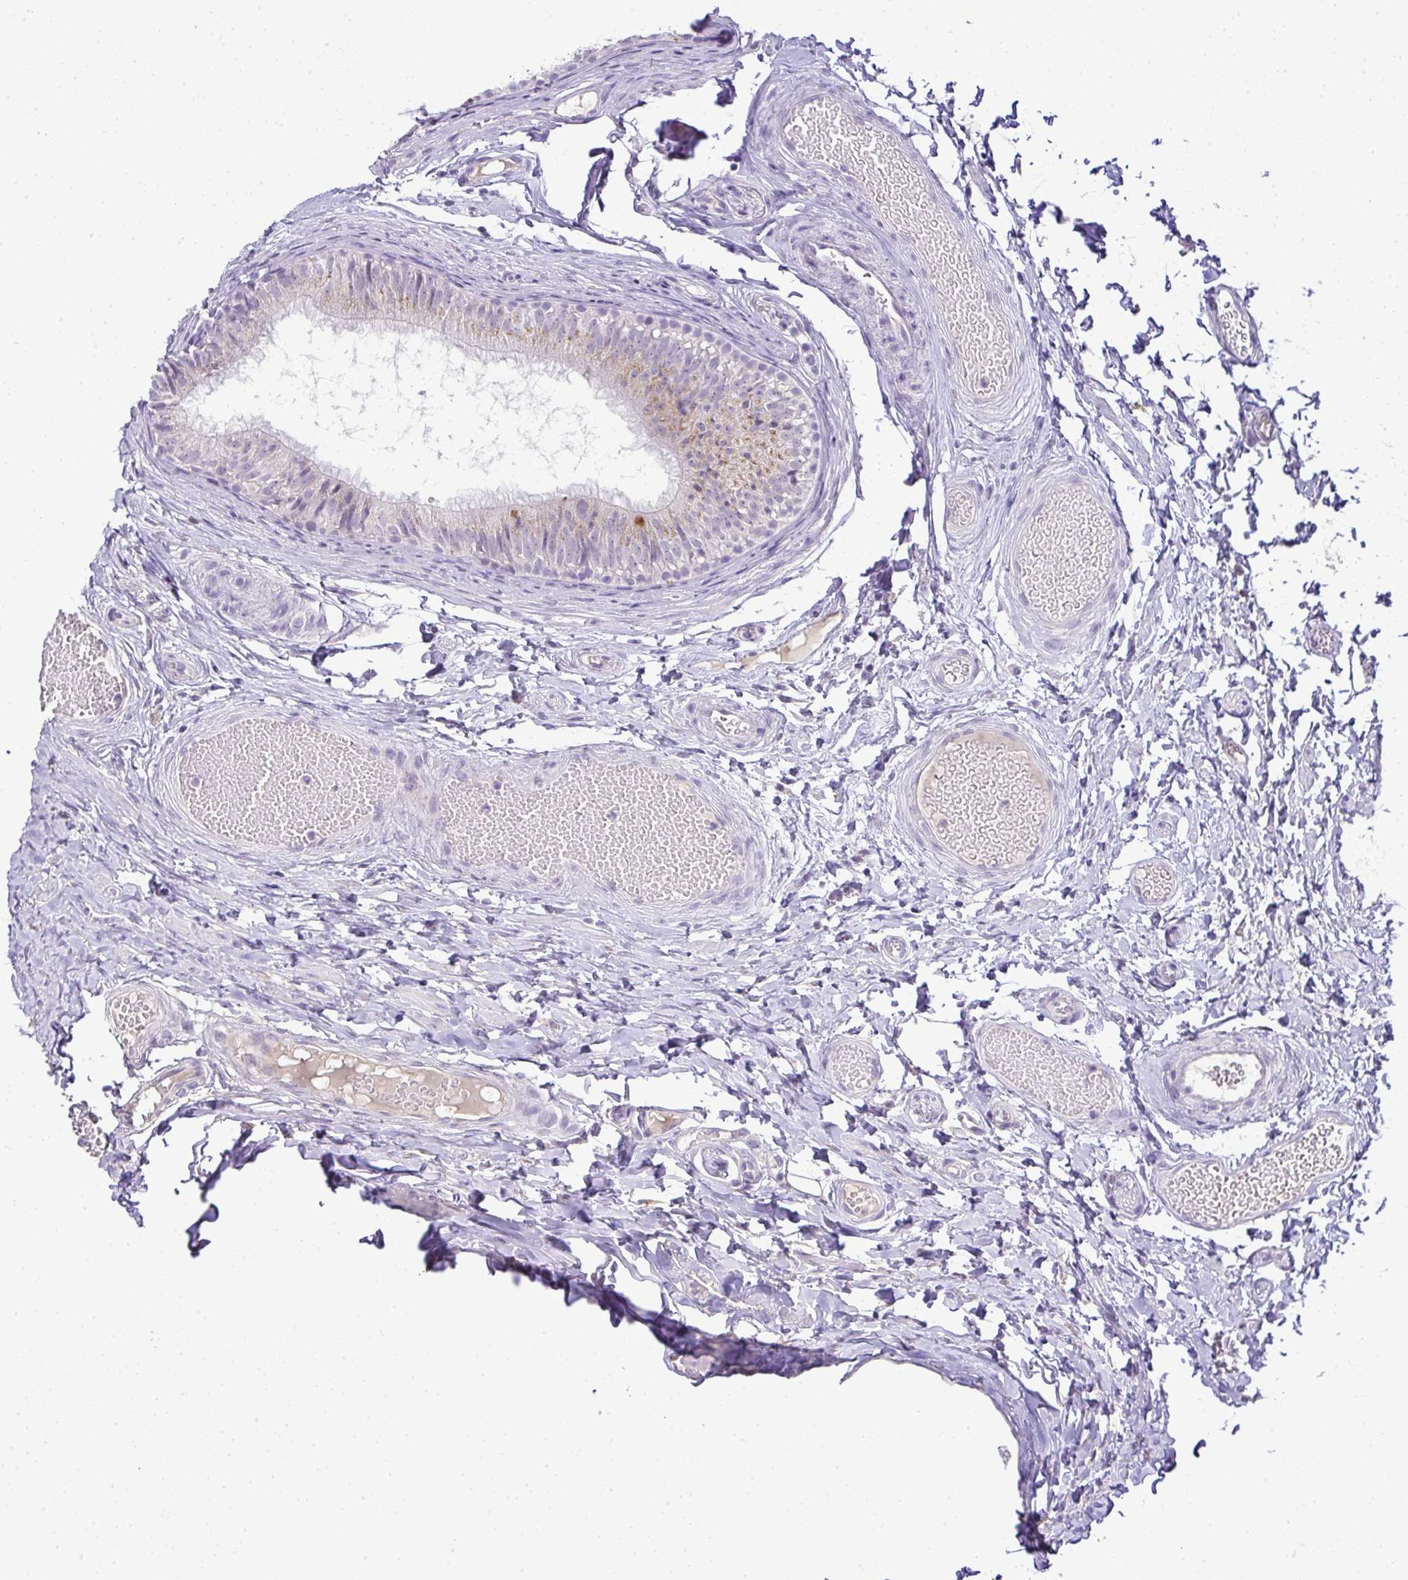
{"staining": {"intensity": "weak", "quantity": "<25%", "location": "cytoplasmic/membranous"}, "tissue": "epididymis", "cell_type": "Glandular cells", "image_type": "normal", "snomed": [{"axis": "morphology", "description": "Normal tissue, NOS"}, {"axis": "morphology", "description": "Seminoma, NOS"}, {"axis": "topography", "description": "Testis"}, {"axis": "topography", "description": "Epididymis"}], "caption": "Micrograph shows no significant protein staining in glandular cells of benign epididymis. (IHC, brightfield microscopy, high magnification).", "gene": "CMPK1", "patient": {"sex": "male", "age": 34}}